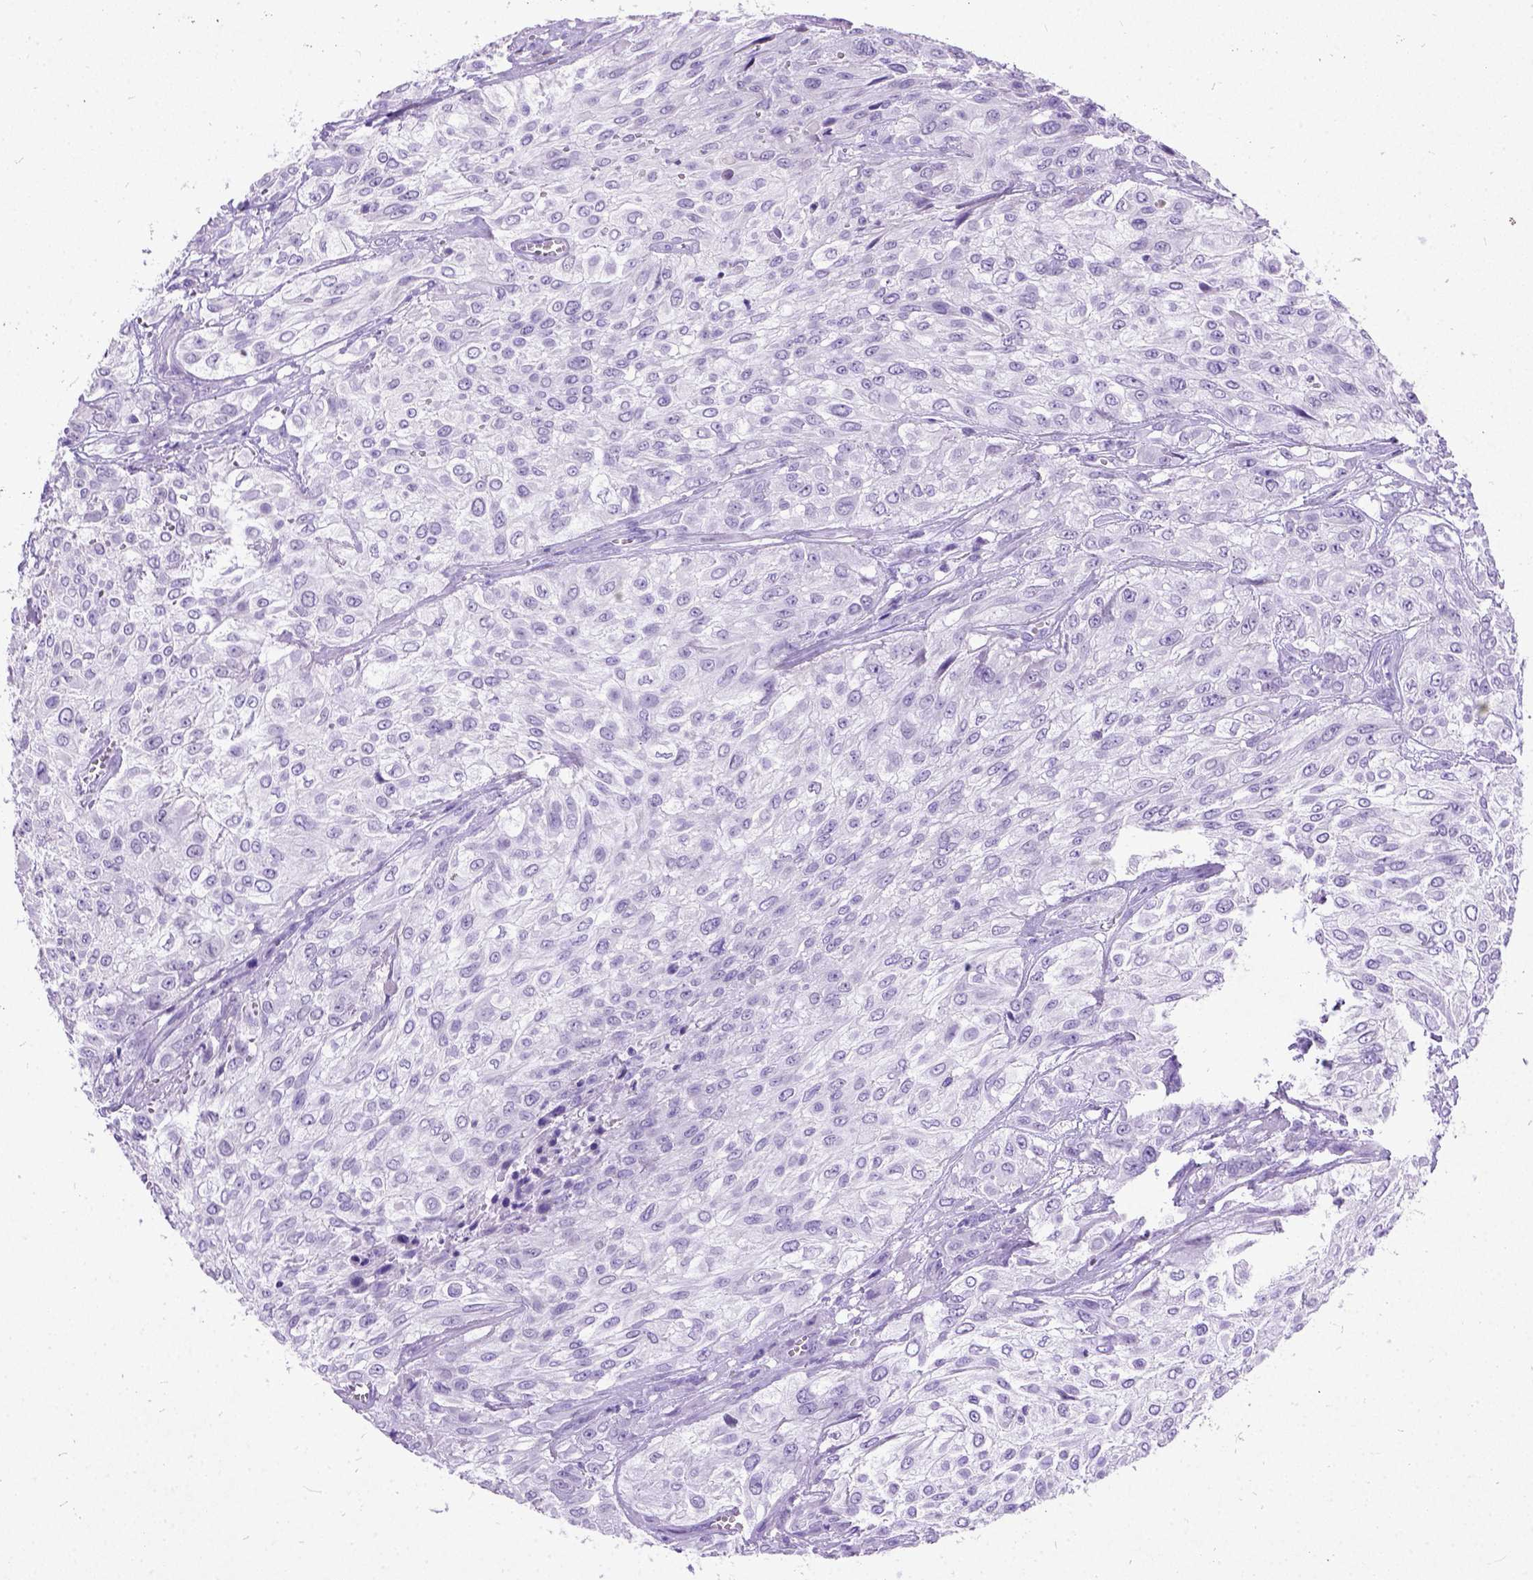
{"staining": {"intensity": "negative", "quantity": "none", "location": "none"}, "tissue": "urothelial cancer", "cell_type": "Tumor cells", "image_type": "cancer", "snomed": [{"axis": "morphology", "description": "Urothelial carcinoma, High grade"}, {"axis": "topography", "description": "Urinary bladder"}], "caption": "Human urothelial cancer stained for a protein using immunohistochemistry (IHC) demonstrates no staining in tumor cells.", "gene": "NEUROD4", "patient": {"sex": "male", "age": 57}}